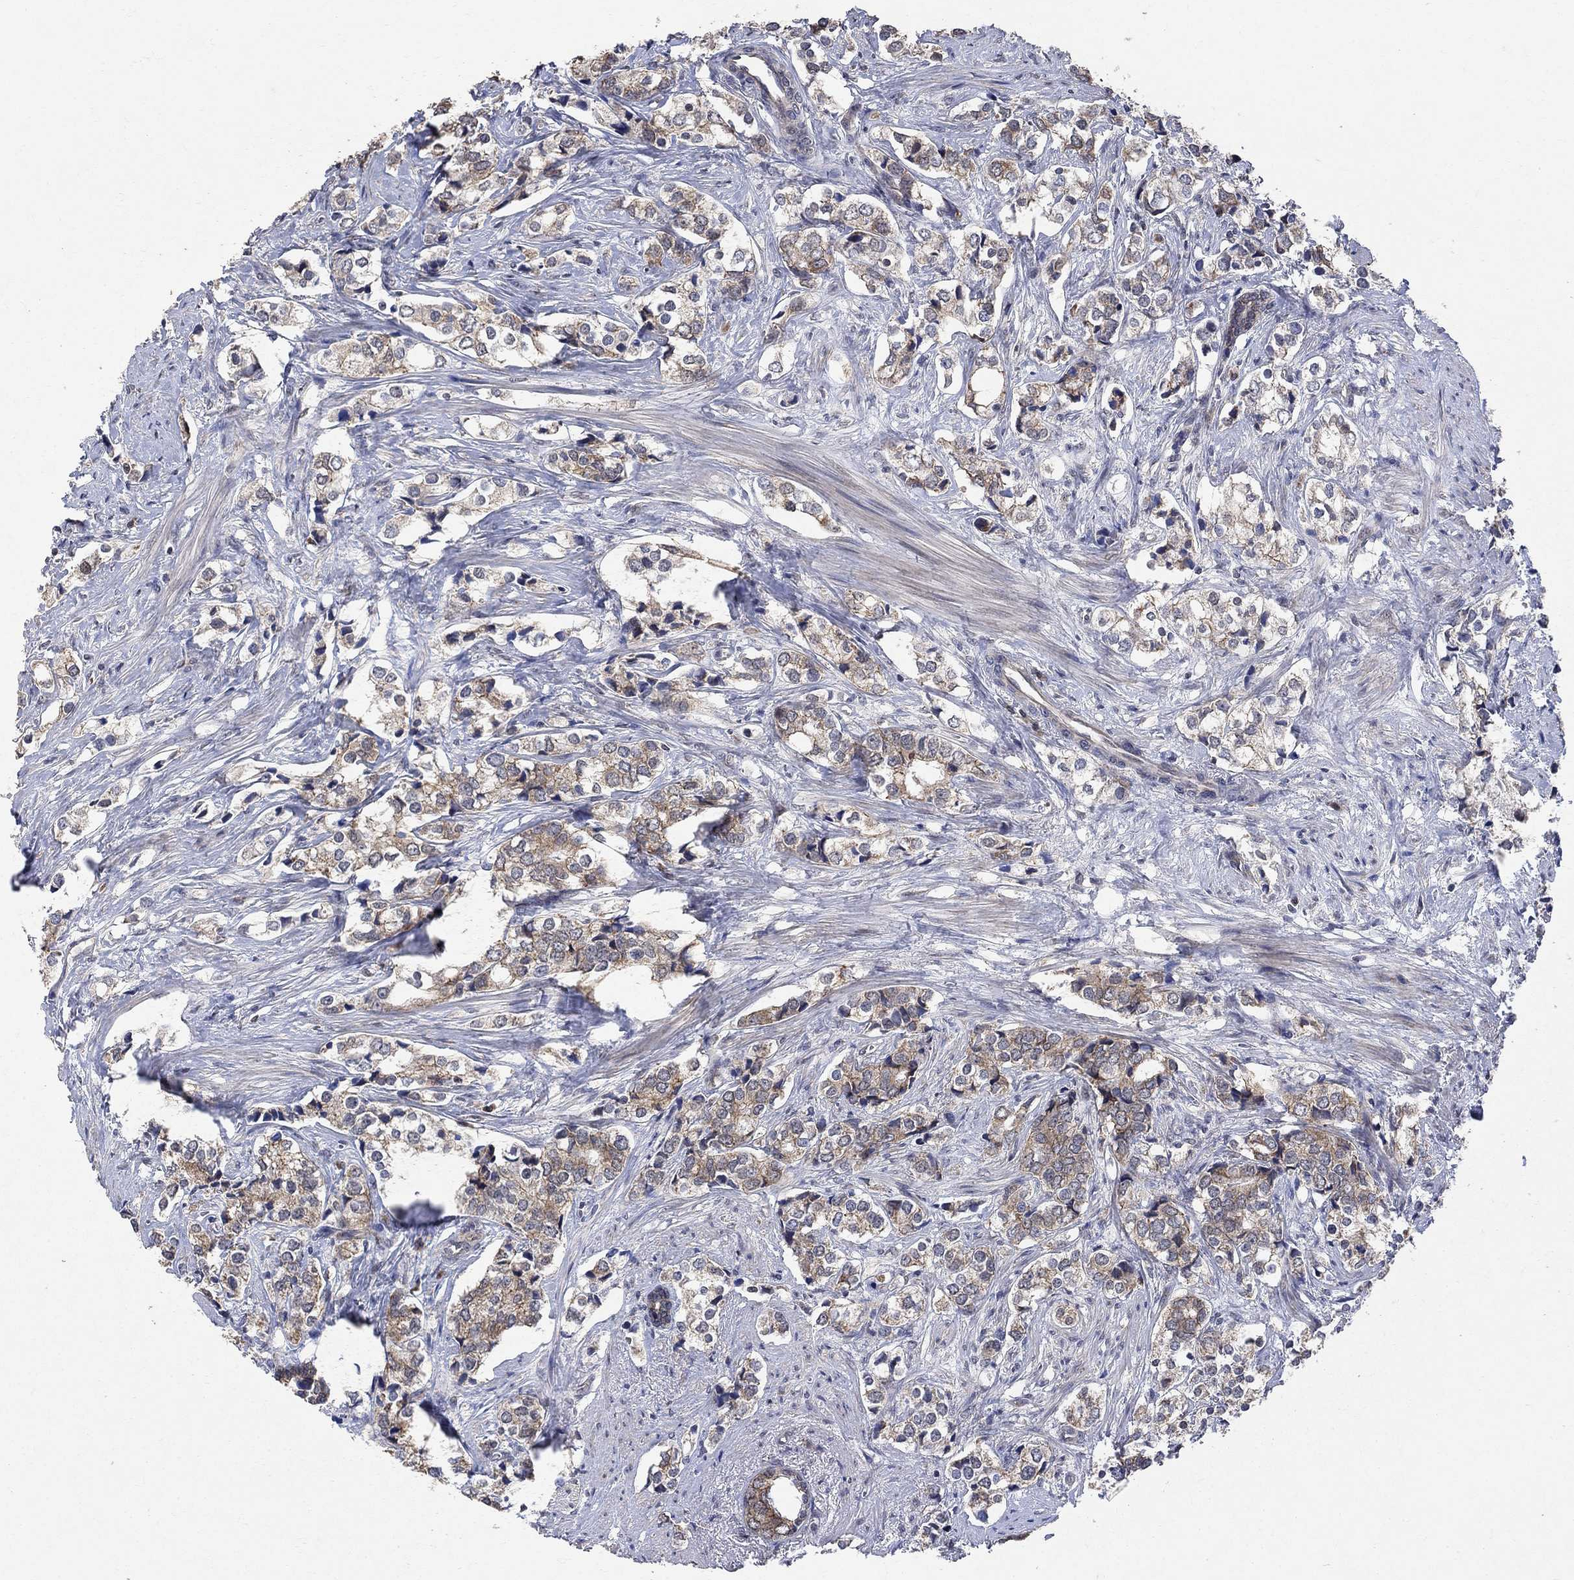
{"staining": {"intensity": "moderate", "quantity": "25%-75%", "location": "cytoplasmic/membranous"}, "tissue": "prostate cancer", "cell_type": "Tumor cells", "image_type": "cancer", "snomed": [{"axis": "morphology", "description": "Adenocarcinoma, NOS"}, {"axis": "topography", "description": "Prostate and seminal vesicle, NOS"}], "caption": "Adenocarcinoma (prostate) was stained to show a protein in brown. There is medium levels of moderate cytoplasmic/membranous staining in about 25%-75% of tumor cells. The protein of interest is shown in brown color, while the nuclei are stained blue.", "gene": "ANKRA2", "patient": {"sex": "male", "age": 63}}